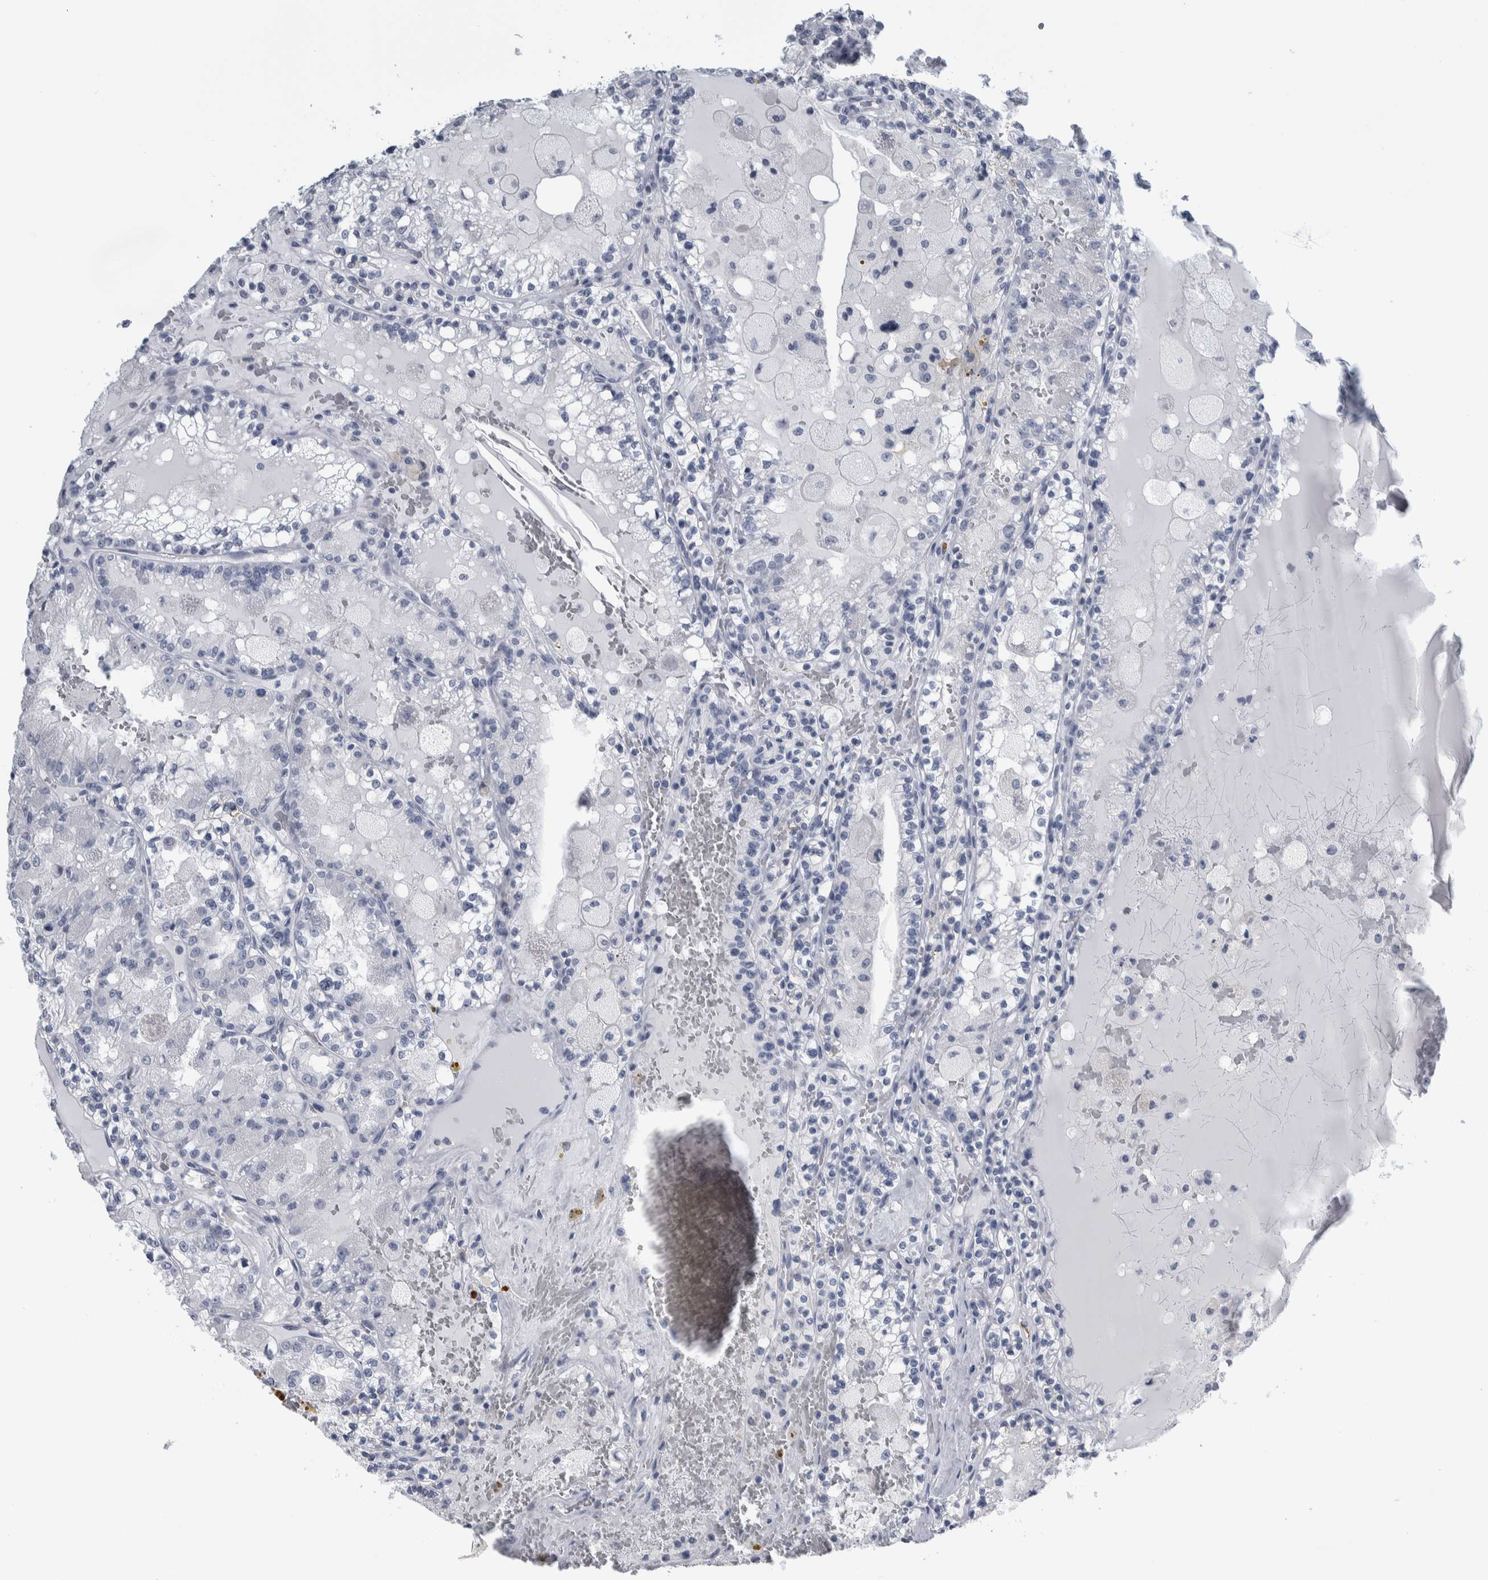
{"staining": {"intensity": "negative", "quantity": "none", "location": "none"}, "tissue": "renal cancer", "cell_type": "Tumor cells", "image_type": "cancer", "snomed": [{"axis": "morphology", "description": "Adenocarcinoma, NOS"}, {"axis": "topography", "description": "Kidney"}], "caption": "Tumor cells are negative for protein expression in human renal cancer. Brightfield microscopy of immunohistochemistry (IHC) stained with DAB (3,3'-diaminobenzidine) (brown) and hematoxylin (blue), captured at high magnification.", "gene": "CDH17", "patient": {"sex": "female", "age": 56}}